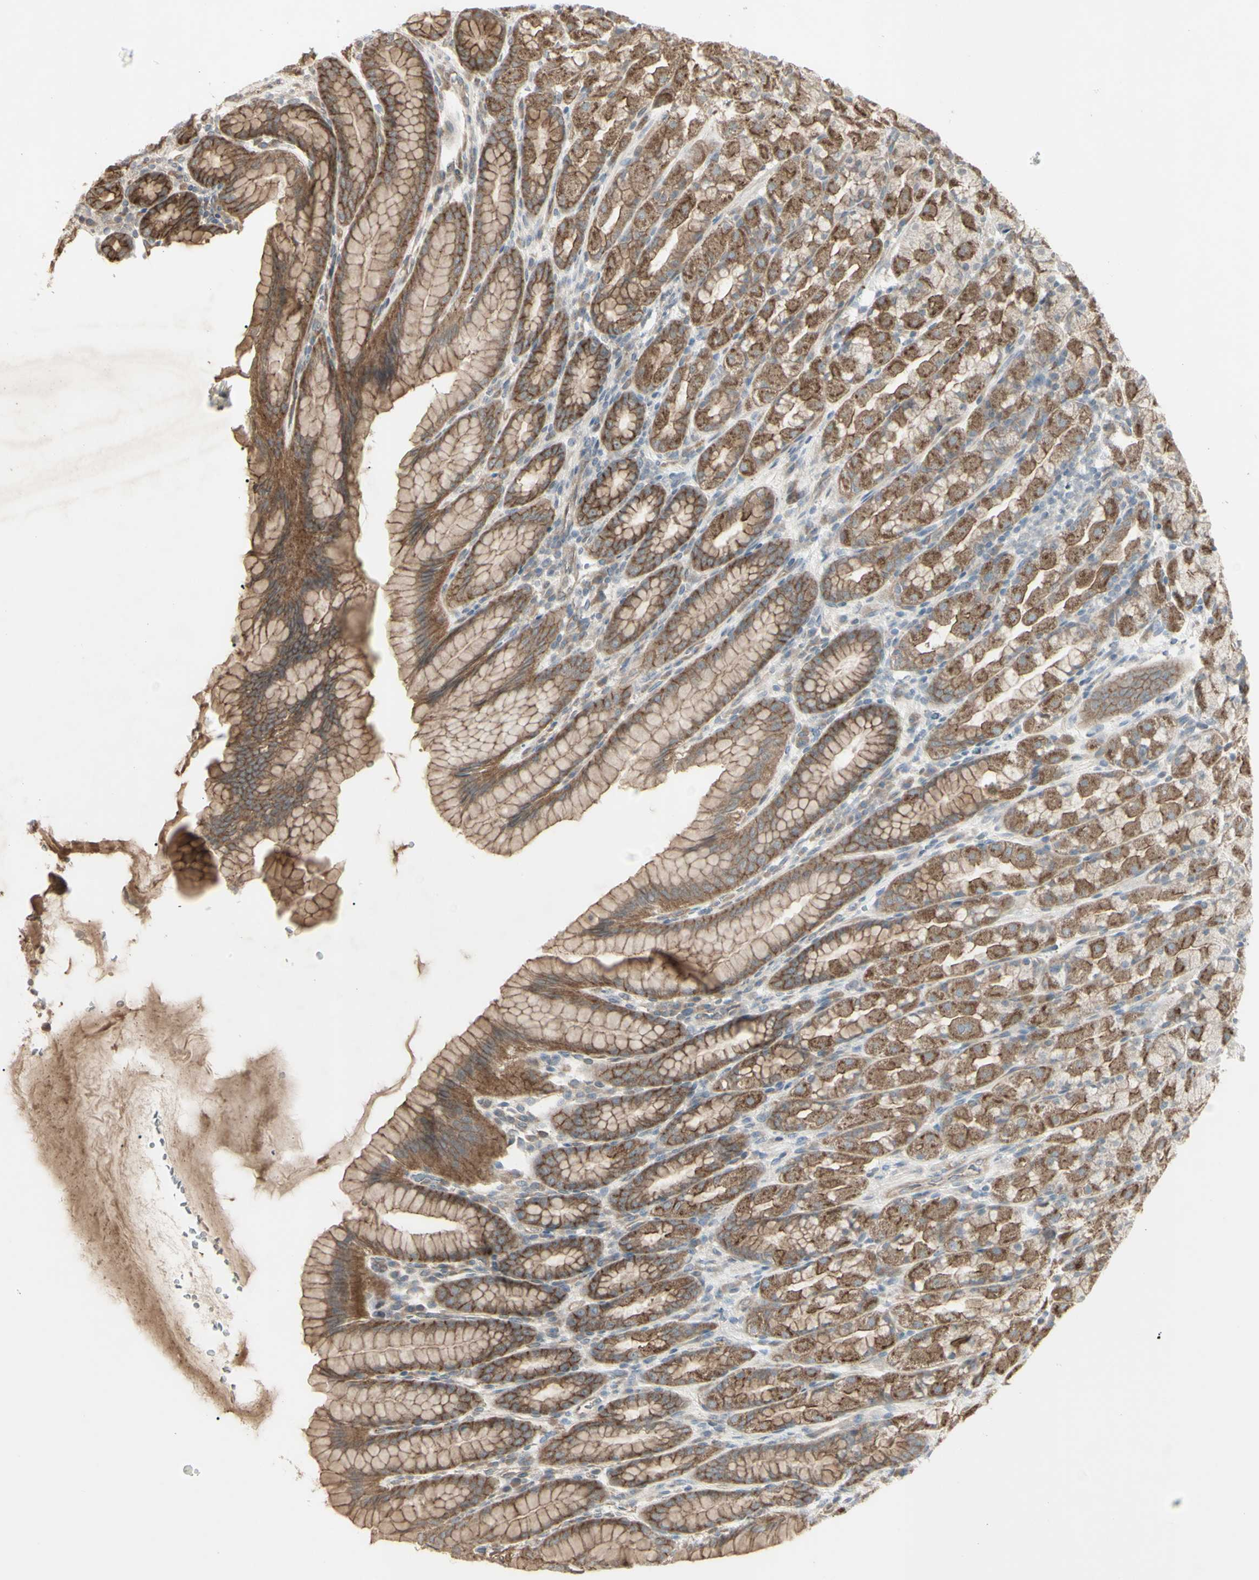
{"staining": {"intensity": "moderate", "quantity": ">75%", "location": "cytoplasmic/membranous"}, "tissue": "stomach", "cell_type": "Glandular cells", "image_type": "normal", "snomed": [{"axis": "morphology", "description": "Normal tissue, NOS"}, {"axis": "topography", "description": "Stomach, upper"}], "caption": "Normal stomach reveals moderate cytoplasmic/membranous expression in about >75% of glandular cells.", "gene": "JAG1", "patient": {"sex": "male", "age": 68}}